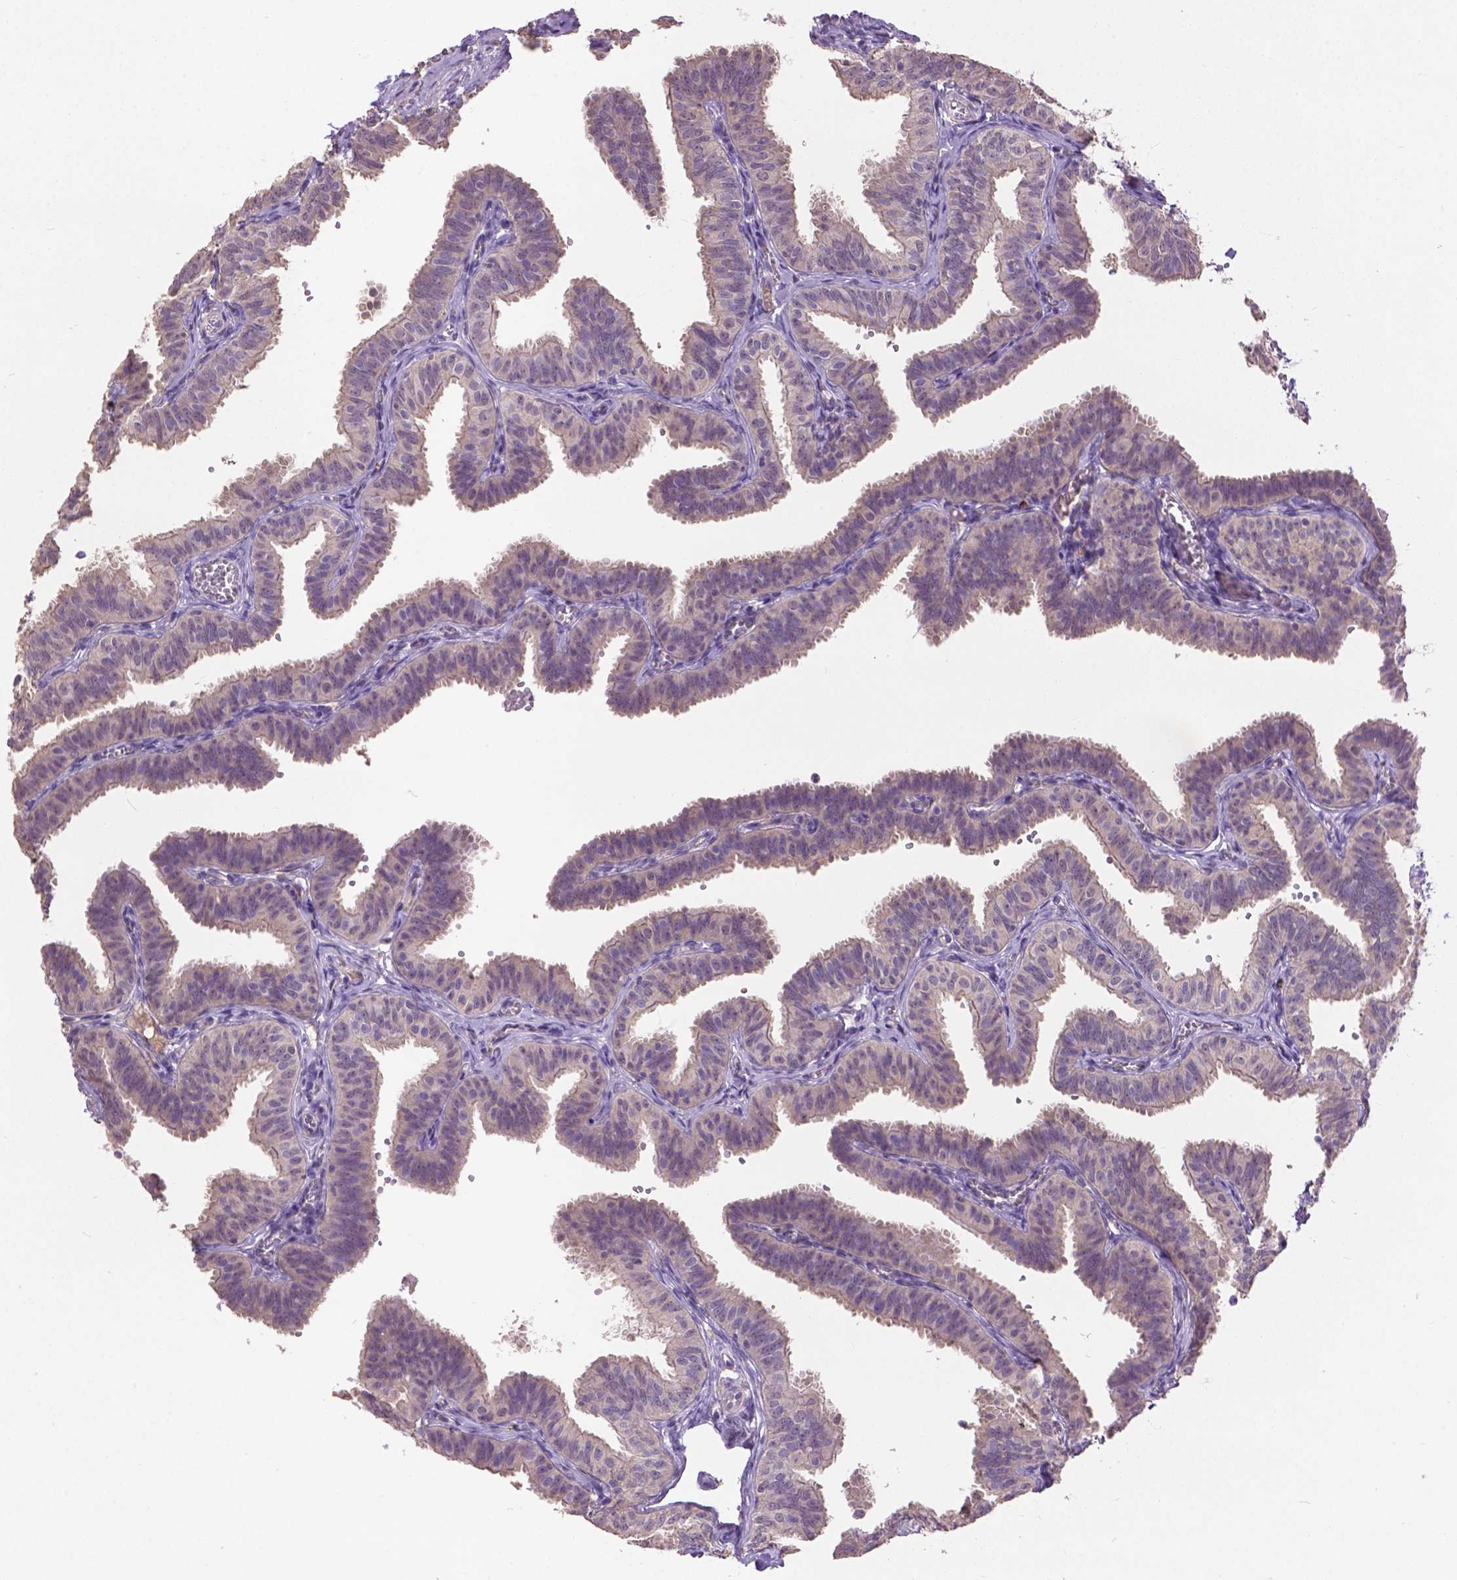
{"staining": {"intensity": "weak", "quantity": "25%-75%", "location": "cytoplasmic/membranous"}, "tissue": "fallopian tube", "cell_type": "Glandular cells", "image_type": "normal", "snomed": [{"axis": "morphology", "description": "Normal tissue, NOS"}, {"axis": "topography", "description": "Fallopian tube"}], "caption": "Glandular cells show low levels of weak cytoplasmic/membranous staining in approximately 25%-75% of cells in unremarkable fallopian tube.", "gene": "ZNF337", "patient": {"sex": "female", "age": 25}}